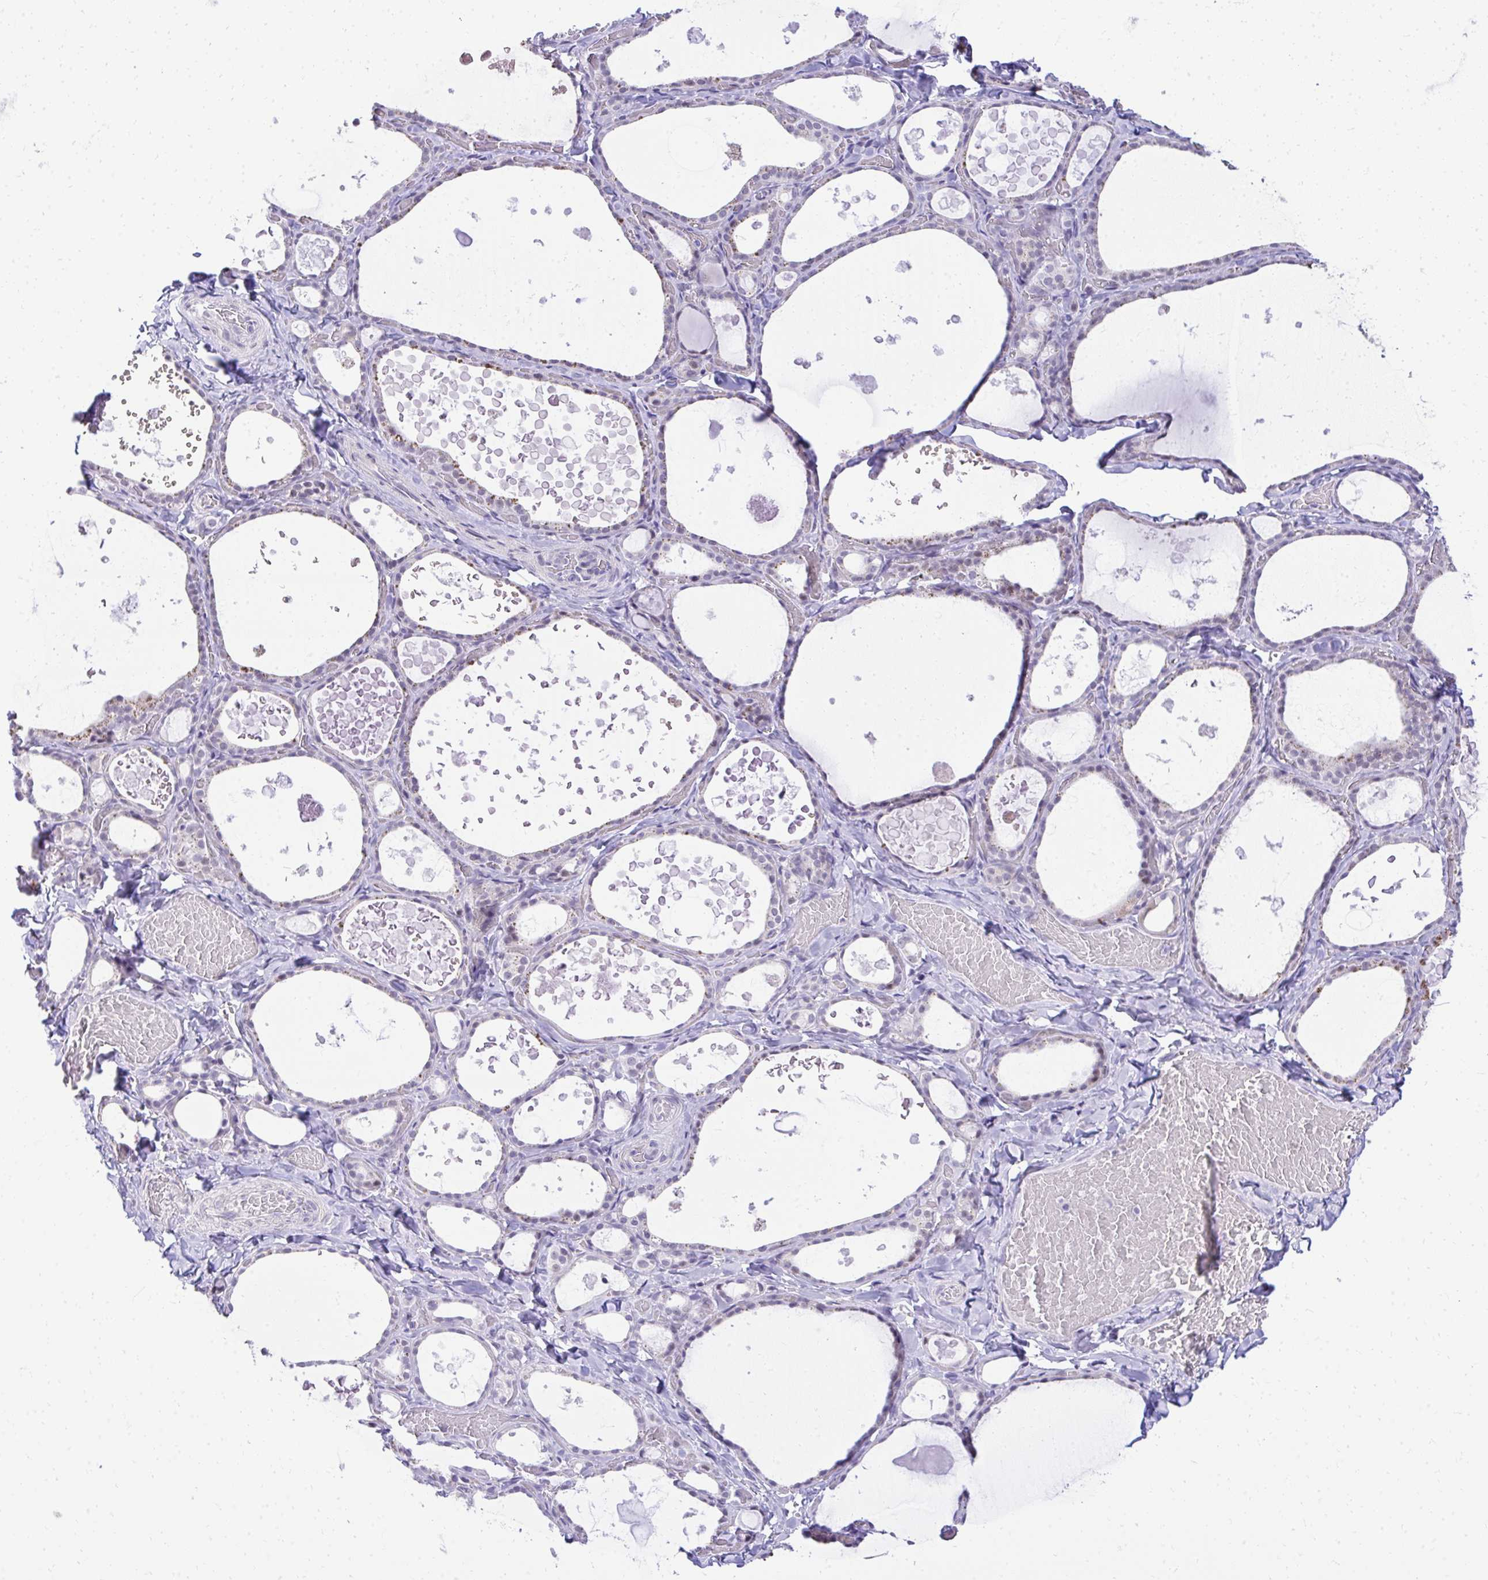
{"staining": {"intensity": "negative", "quantity": "none", "location": "none"}, "tissue": "thyroid gland", "cell_type": "Glandular cells", "image_type": "normal", "snomed": [{"axis": "morphology", "description": "Normal tissue, NOS"}, {"axis": "topography", "description": "Thyroid gland"}], "caption": "Glandular cells are negative for brown protein staining in normal thyroid gland.", "gene": "EID3", "patient": {"sex": "female", "age": 56}}